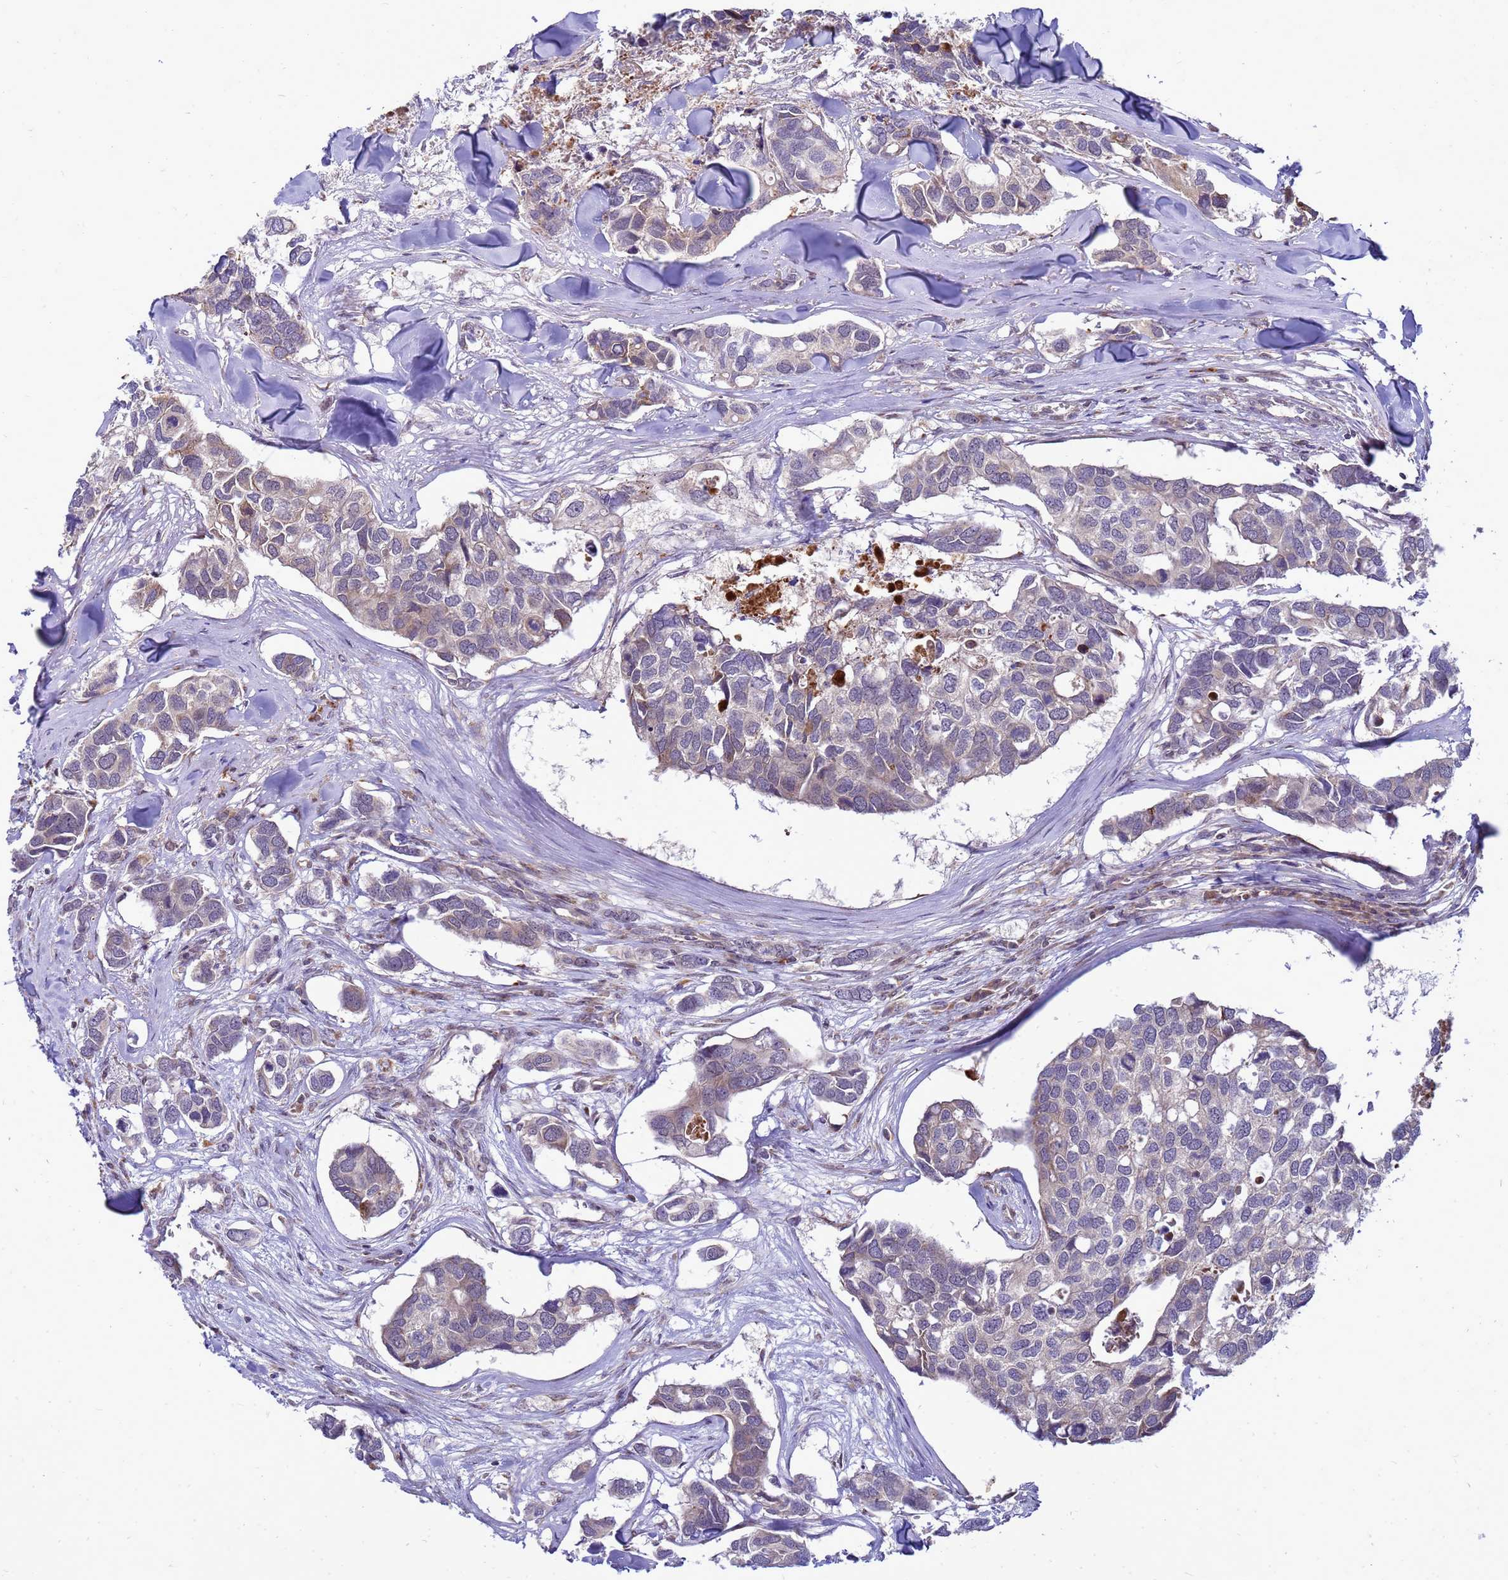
{"staining": {"intensity": "weak", "quantity": "25%-75%", "location": "cytoplasmic/membranous"}, "tissue": "breast cancer", "cell_type": "Tumor cells", "image_type": "cancer", "snomed": [{"axis": "morphology", "description": "Duct carcinoma"}, {"axis": "topography", "description": "Breast"}], "caption": "Protein staining demonstrates weak cytoplasmic/membranous staining in approximately 25%-75% of tumor cells in breast cancer (invasive ductal carcinoma). (IHC, brightfield microscopy, high magnification).", "gene": "C12orf43", "patient": {"sex": "female", "age": 83}}